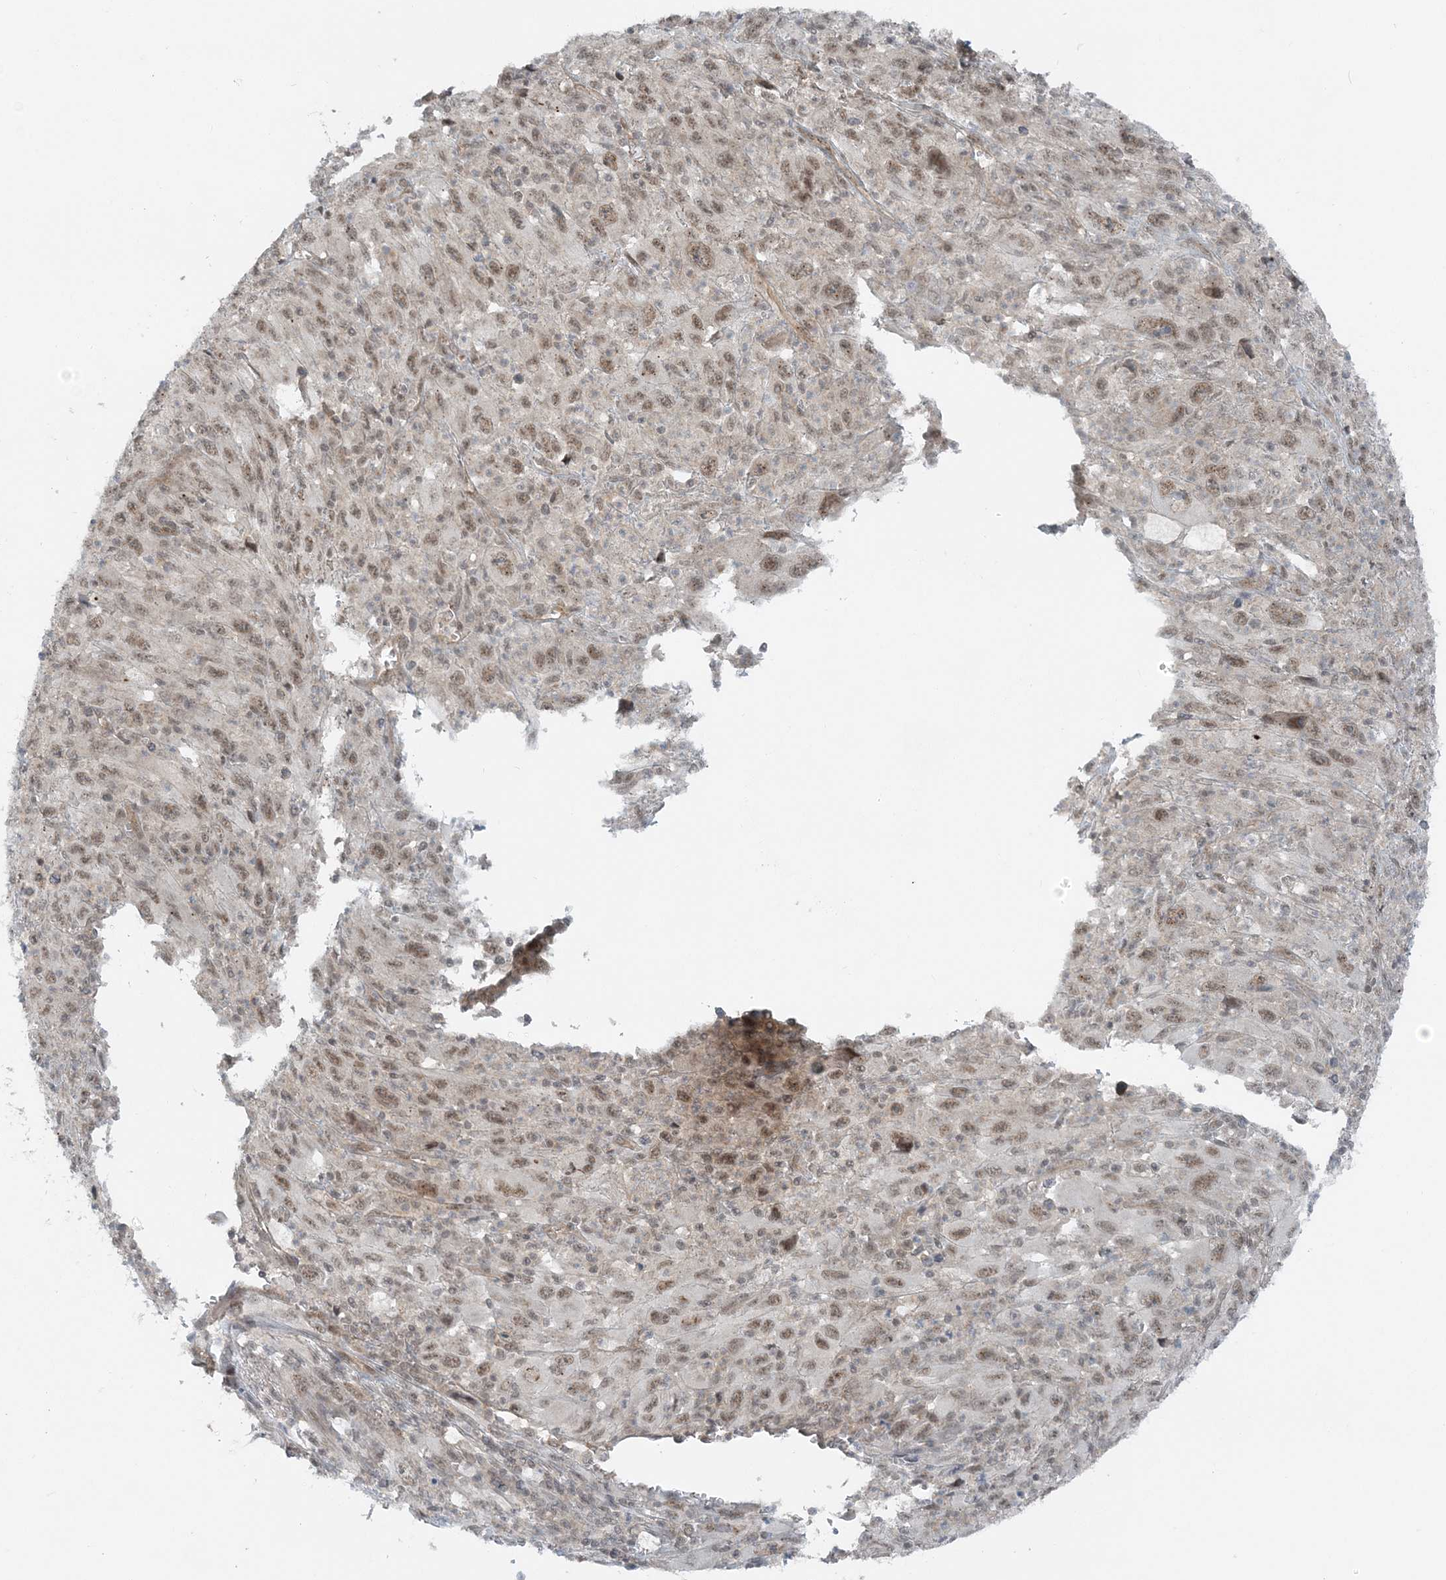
{"staining": {"intensity": "moderate", "quantity": ">75%", "location": "nuclear"}, "tissue": "melanoma", "cell_type": "Tumor cells", "image_type": "cancer", "snomed": [{"axis": "morphology", "description": "Malignant melanoma, Metastatic site"}, {"axis": "topography", "description": "Skin"}], "caption": "Brown immunohistochemical staining in human melanoma shows moderate nuclear positivity in about >75% of tumor cells.", "gene": "ATP11A", "patient": {"sex": "female", "age": 56}}